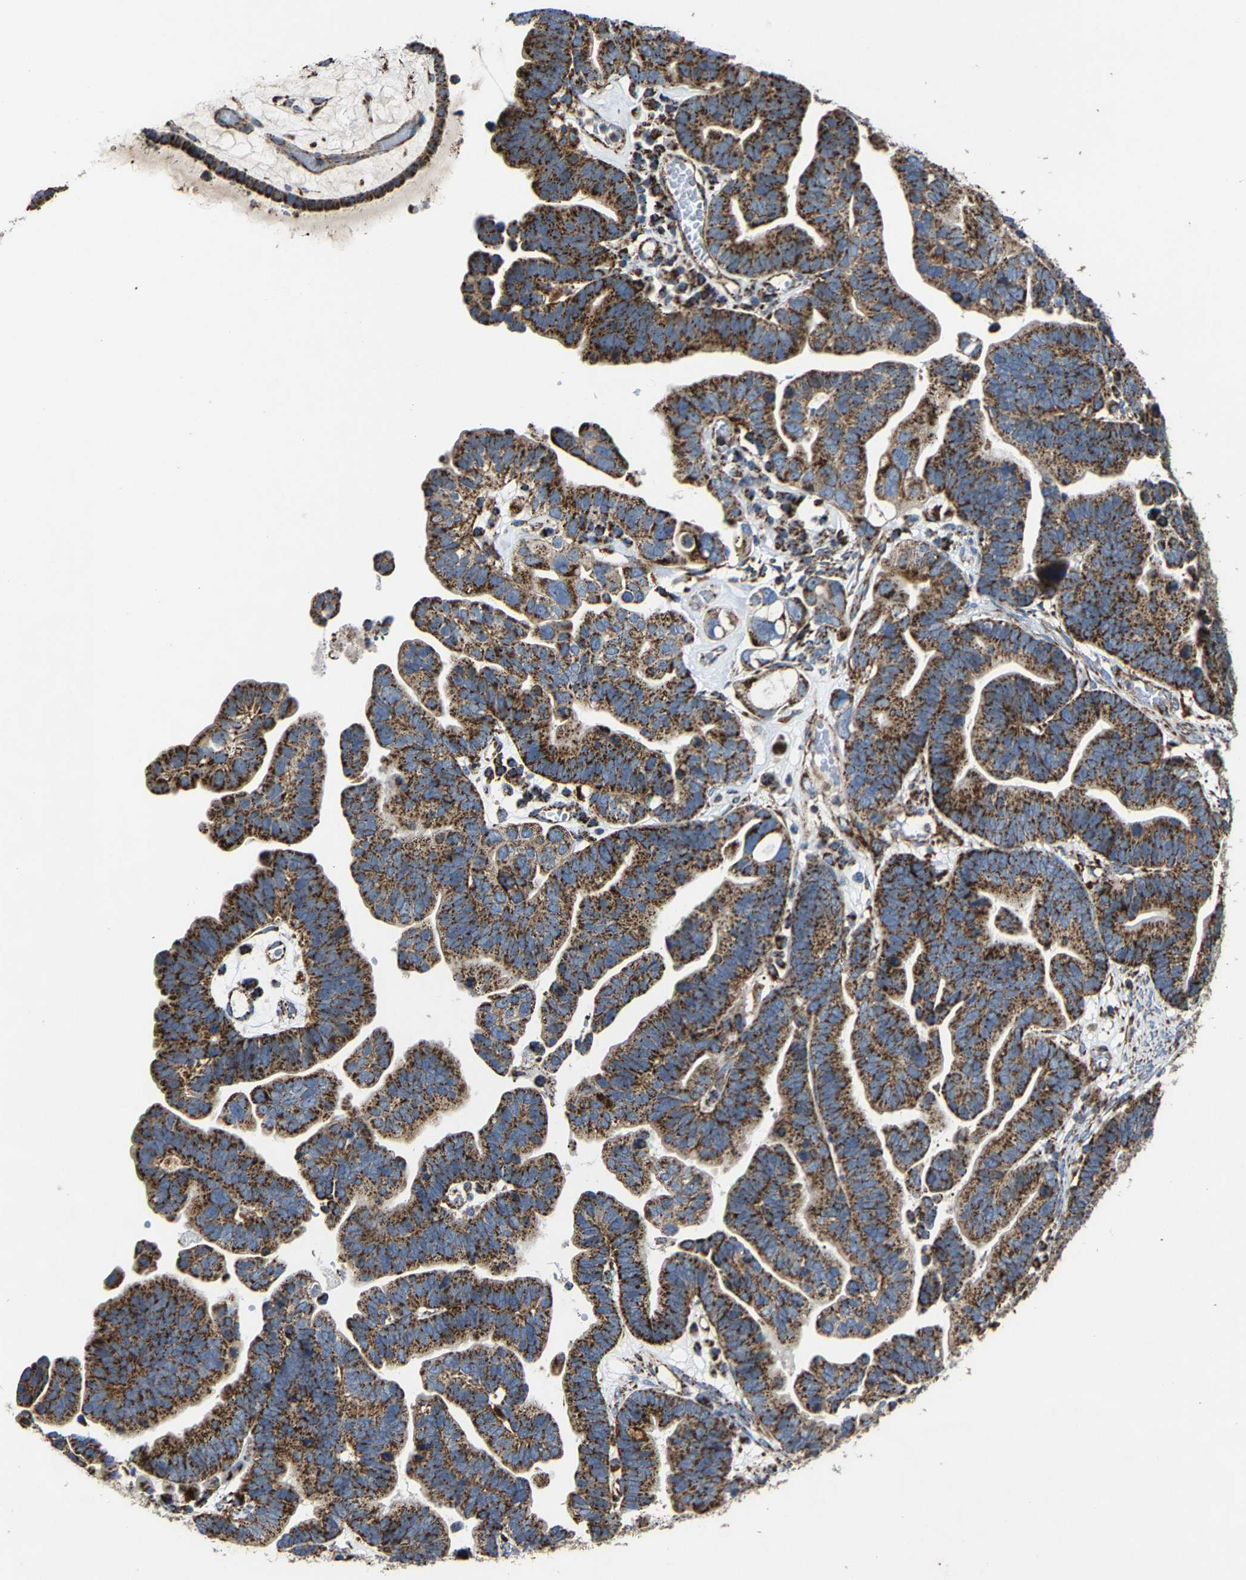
{"staining": {"intensity": "strong", "quantity": ">75%", "location": "cytoplasmic/membranous"}, "tissue": "ovarian cancer", "cell_type": "Tumor cells", "image_type": "cancer", "snomed": [{"axis": "morphology", "description": "Cystadenocarcinoma, serous, NOS"}, {"axis": "topography", "description": "Ovary"}], "caption": "Immunohistochemical staining of serous cystadenocarcinoma (ovarian) displays high levels of strong cytoplasmic/membranous staining in approximately >75% of tumor cells.", "gene": "NDUFV3", "patient": {"sex": "female", "age": 56}}